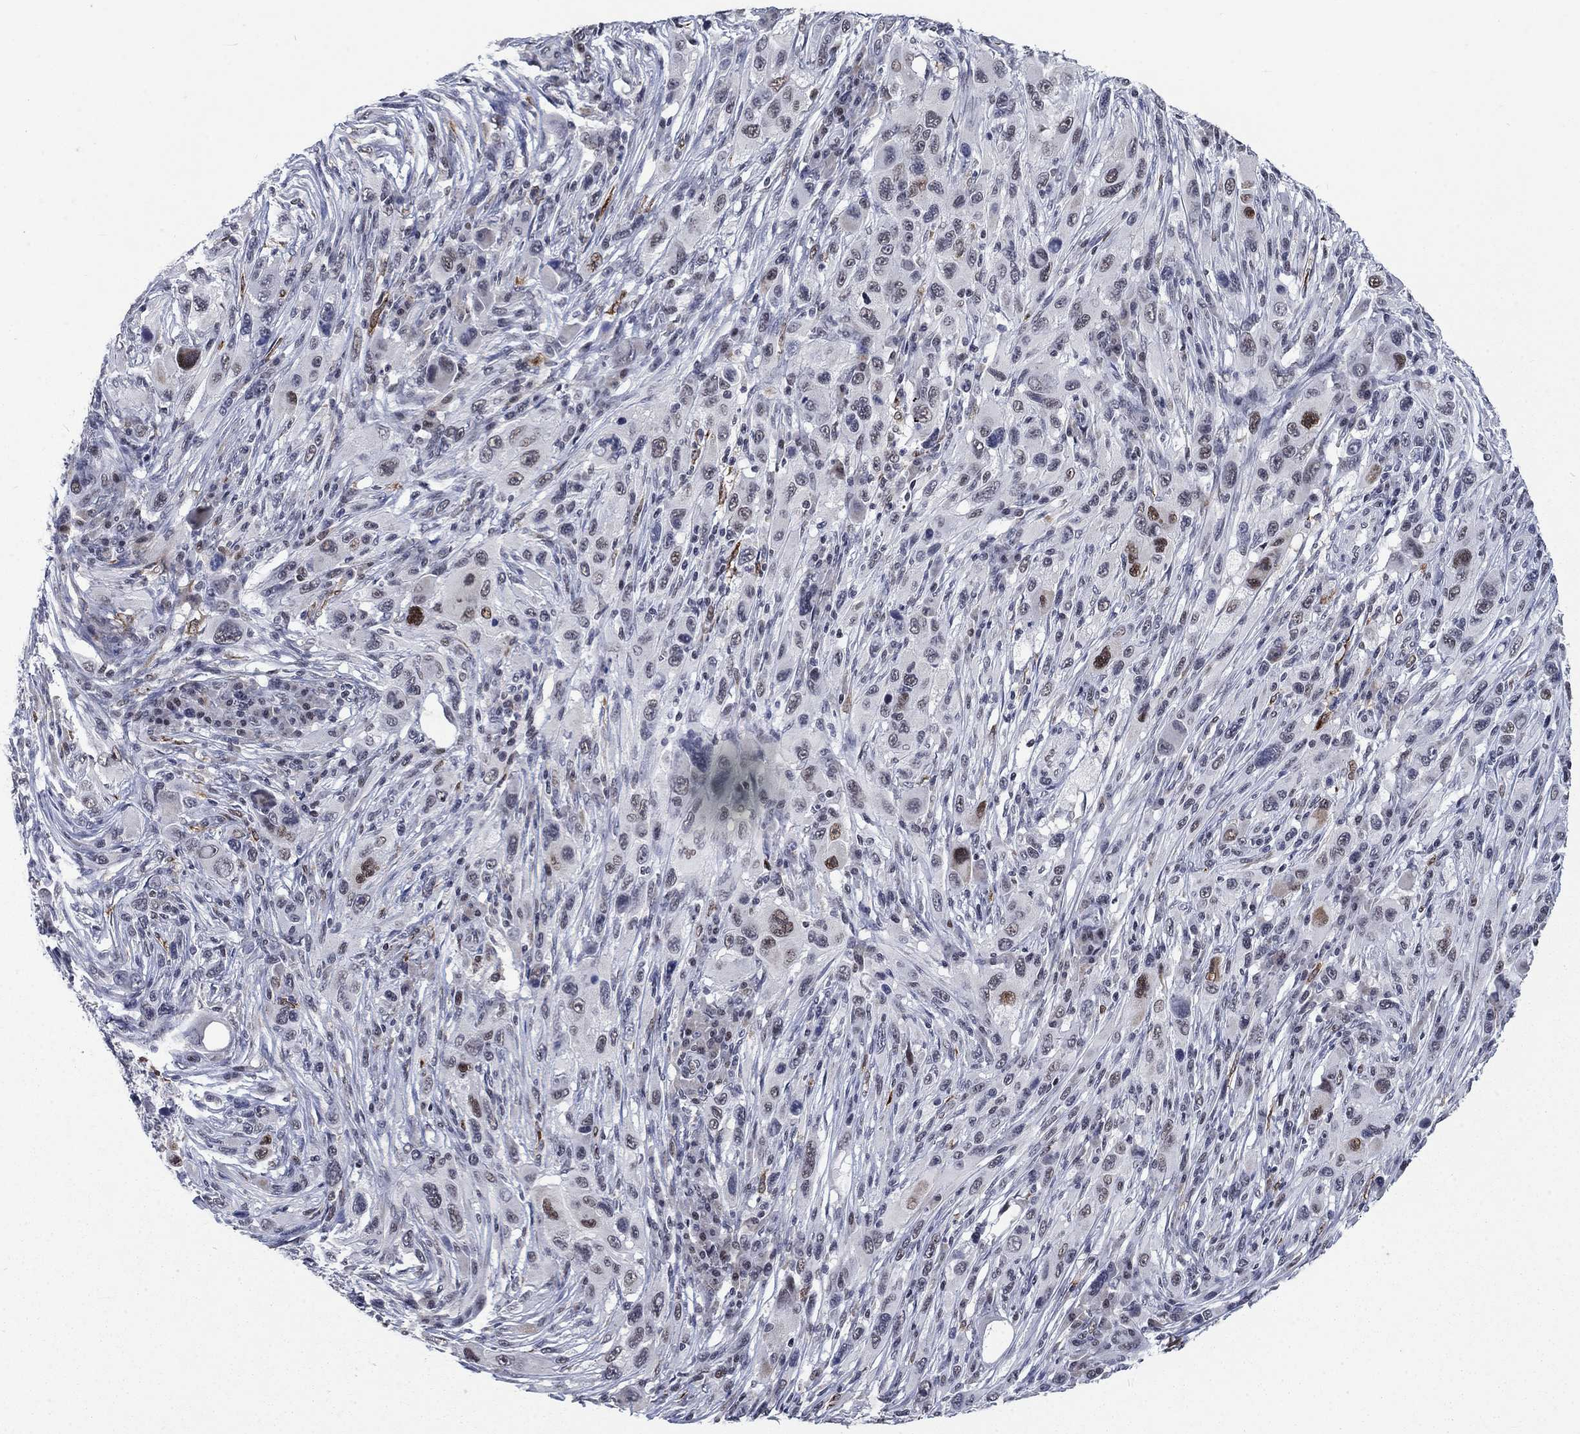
{"staining": {"intensity": "moderate", "quantity": "25%-75%", "location": "nuclear"}, "tissue": "melanoma", "cell_type": "Tumor cells", "image_type": "cancer", "snomed": [{"axis": "morphology", "description": "Malignant melanoma, NOS"}, {"axis": "topography", "description": "Skin"}], "caption": "There is medium levels of moderate nuclear expression in tumor cells of malignant melanoma, as demonstrated by immunohistochemical staining (brown color).", "gene": "HCFC1", "patient": {"sex": "male", "age": 53}}